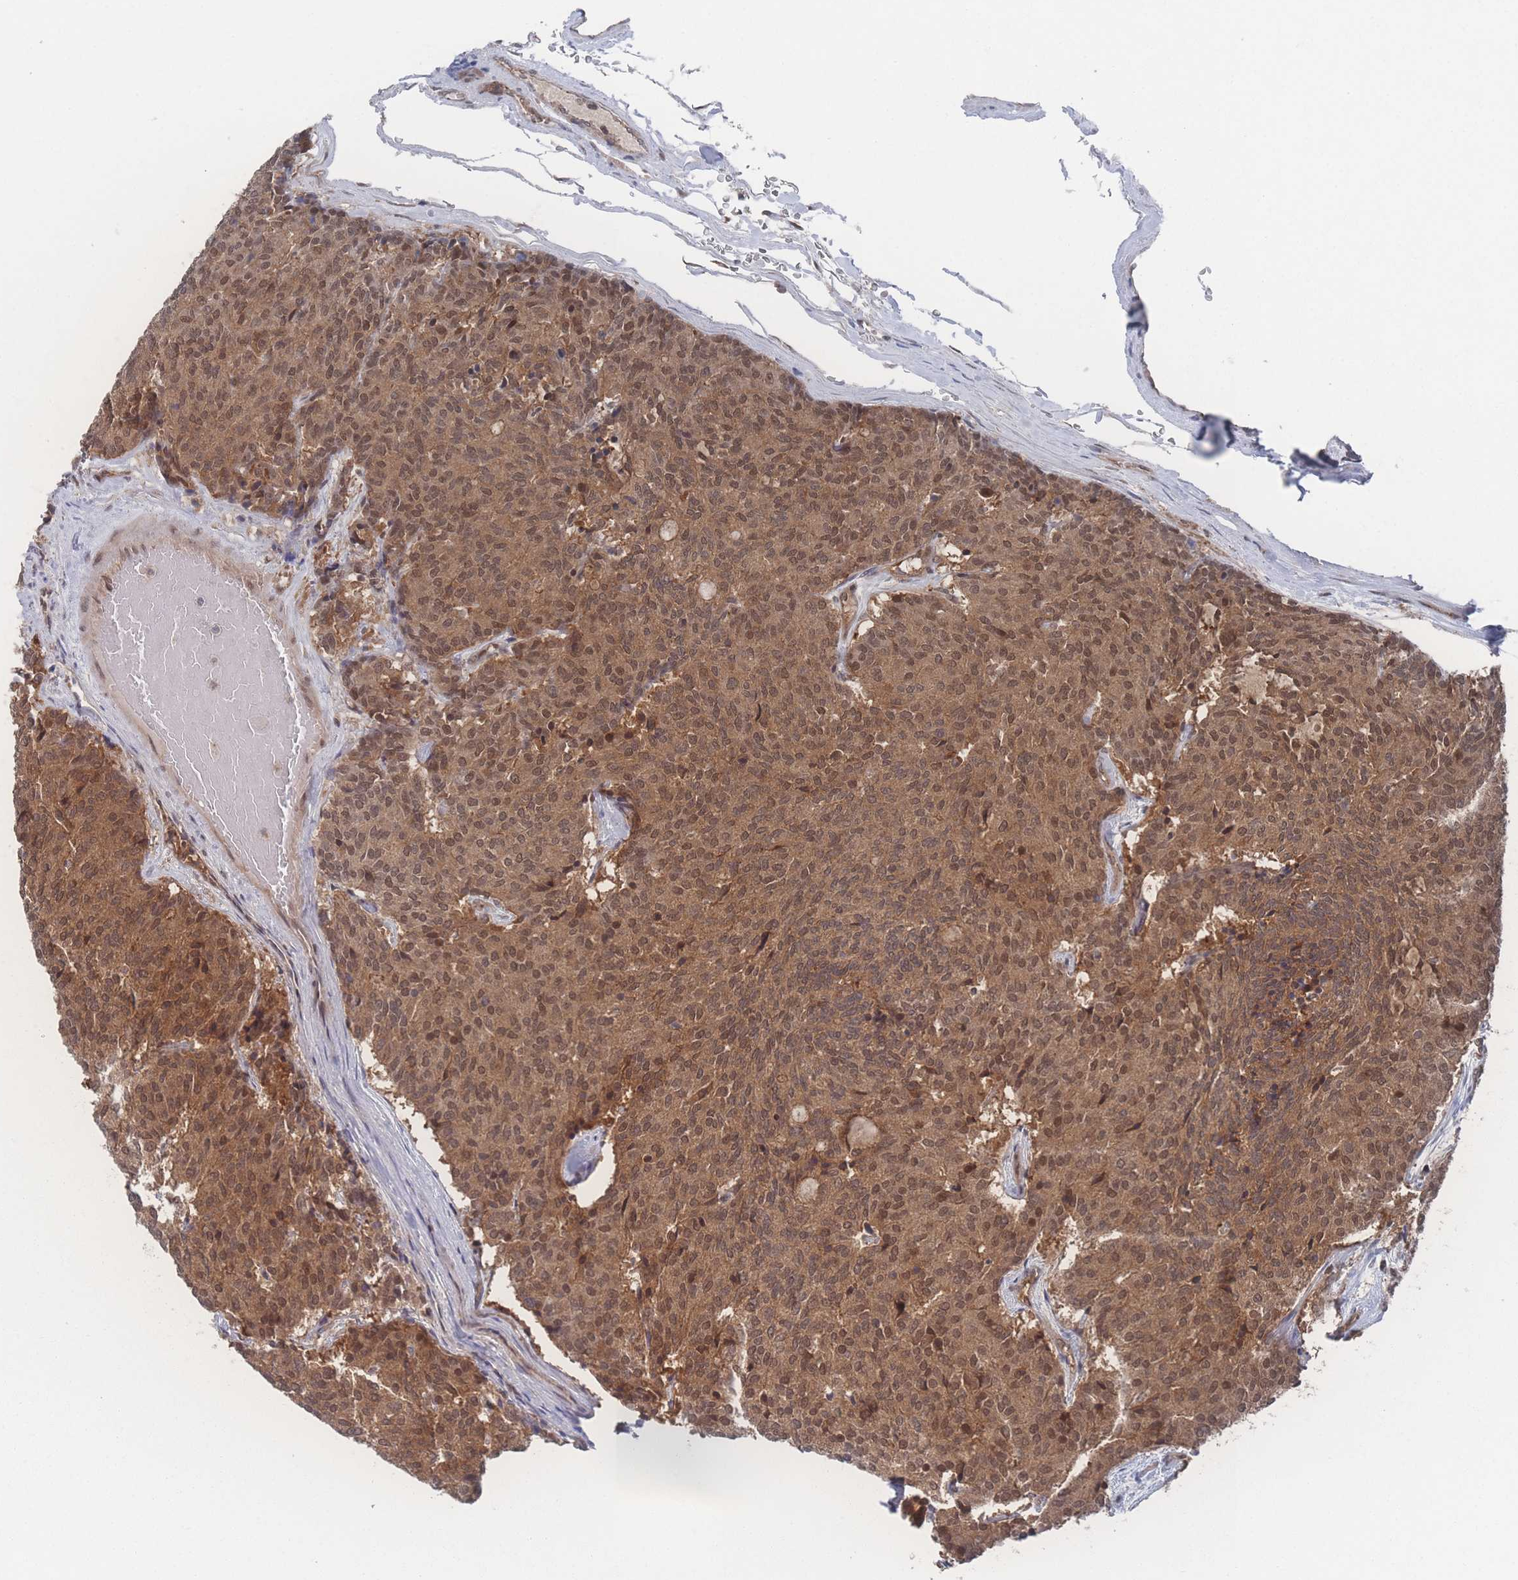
{"staining": {"intensity": "moderate", "quantity": ">75%", "location": "cytoplasmic/membranous,nuclear"}, "tissue": "carcinoid", "cell_type": "Tumor cells", "image_type": "cancer", "snomed": [{"axis": "morphology", "description": "Carcinoid, malignant, NOS"}, {"axis": "topography", "description": "Pancreas"}], "caption": "Moderate cytoplasmic/membranous and nuclear expression for a protein is appreciated in approximately >75% of tumor cells of malignant carcinoid using IHC.", "gene": "PSMA1", "patient": {"sex": "female", "age": 54}}